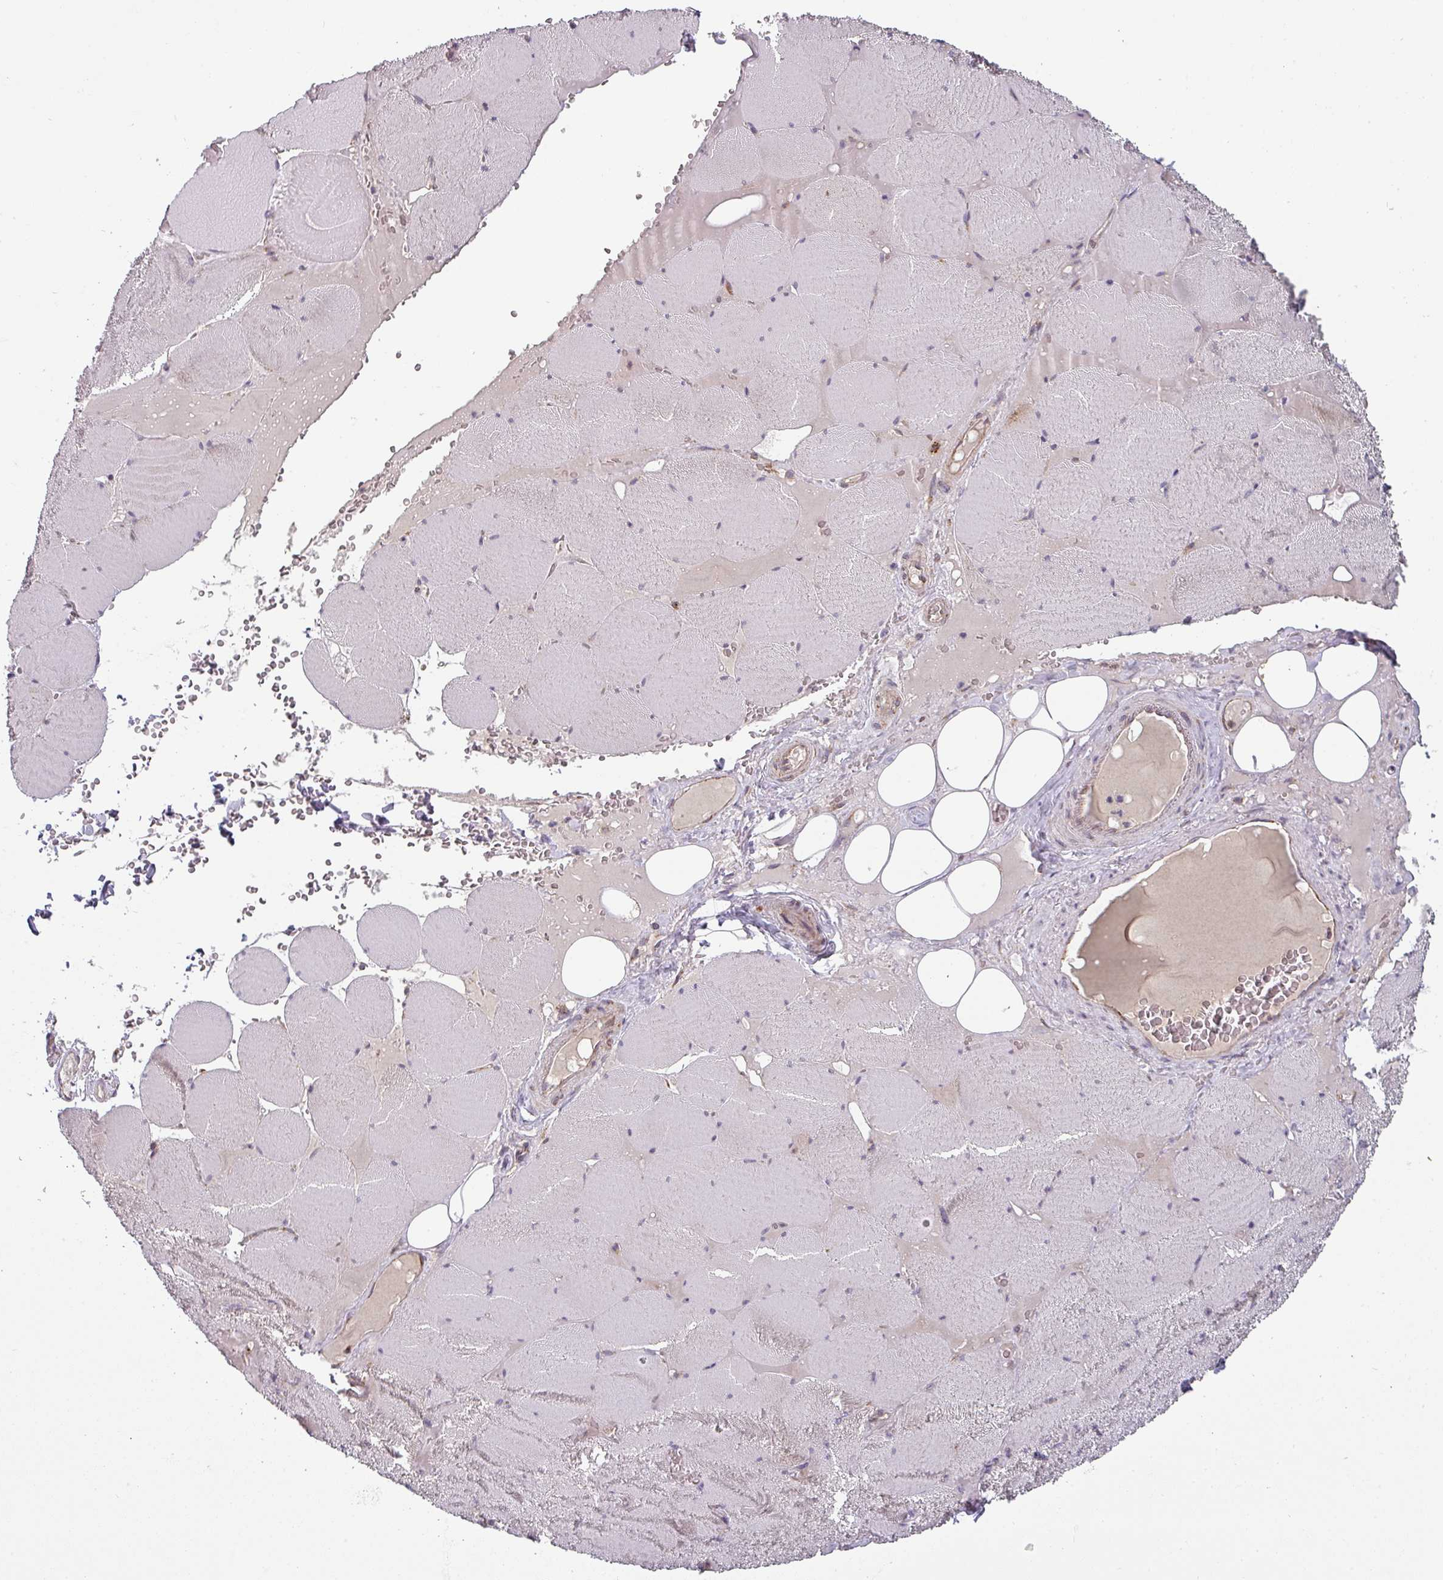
{"staining": {"intensity": "negative", "quantity": "none", "location": "none"}, "tissue": "skeletal muscle", "cell_type": "Myocytes", "image_type": "normal", "snomed": [{"axis": "morphology", "description": "Normal tissue, NOS"}, {"axis": "topography", "description": "Skeletal muscle"}, {"axis": "topography", "description": "Head-Neck"}], "caption": "Myocytes show no significant expression in unremarkable skeletal muscle. (DAB immunohistochemistry (IHC), high magnification).", "gene": "MRPS16", "patient": {"sex": "male", "age": 66}}